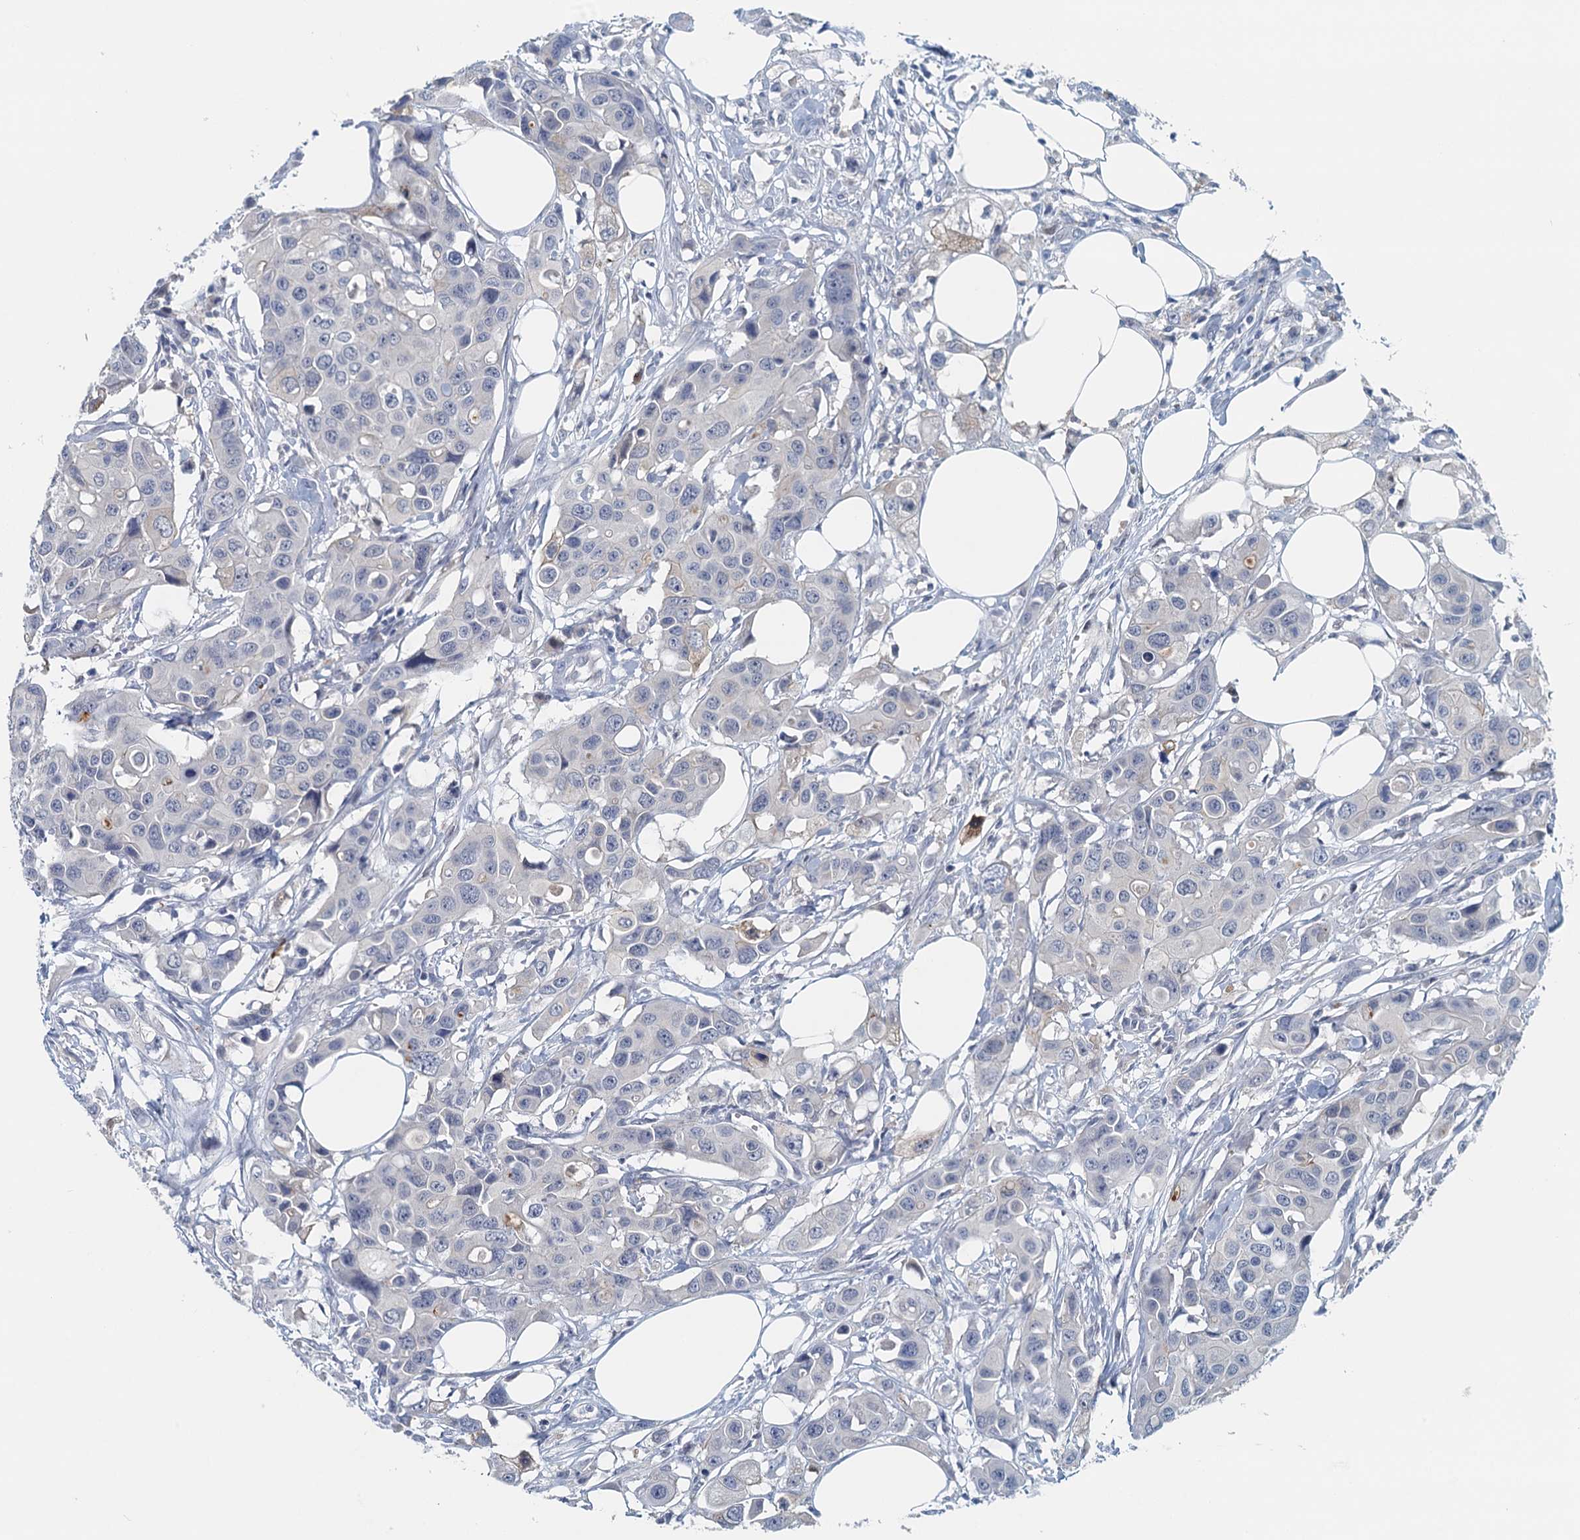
{"staining": {"intensity": "negative", "quantity": "none", "location": "none"}, "tissue": "colorectal cancer", "cell_type": "Tumor cells", "image_type": "cancer", "snomed": [{"axis": "morphology", "description": "Adenocarcinoma, NOS"}, {"axis": "topography", "description": "Colon"}], "caption": "DAB immunohistochemical staining of colorectal cancer (adenocarcinoma) displays no significant staining in tumor cells.", "gene": "NUBP2", "patient": {"sex": "male", "age": 77}}